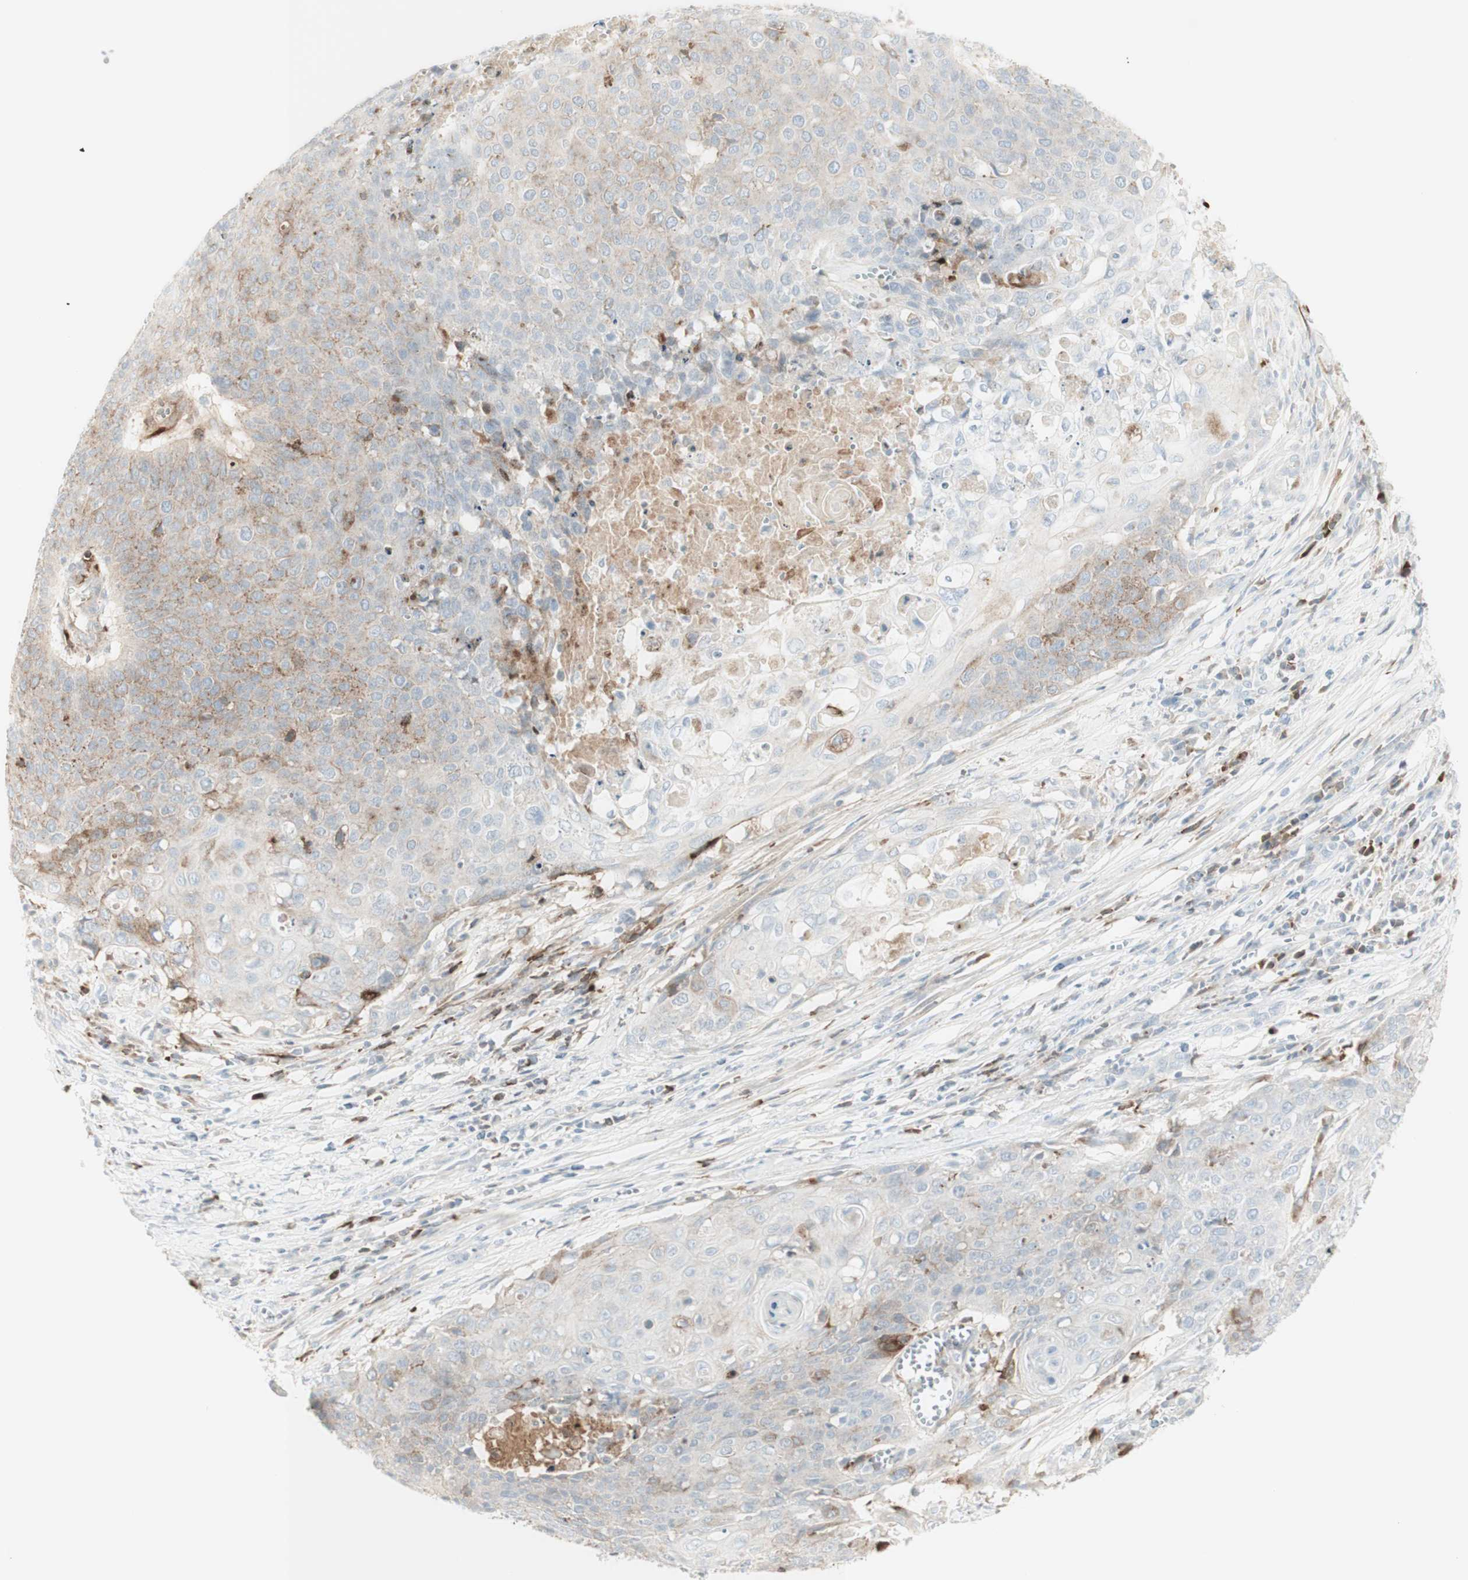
{"staining": {"intensity": "weak", "quantity": "25%-75%", "location": "cytoplasmic/membranous"}, "tissue": "cervical cancer", "cell_type": "Tumor cells", "image_type": "cancer", "snomed": [{"axis": "morphology", "description": "Squamous cell carcinoma, NOS"}, {"axis": "topography", "description": "Cervix"}], "caption": "A high-resolution micrograph shows immunohistochemistry staining of cervical cancer, which reveals weak cytoplasmic/membranous expression in approximately 25%-75% of tumor cells.", "gene": "MDK", "patient": {"sex": "female", "age": 39}}